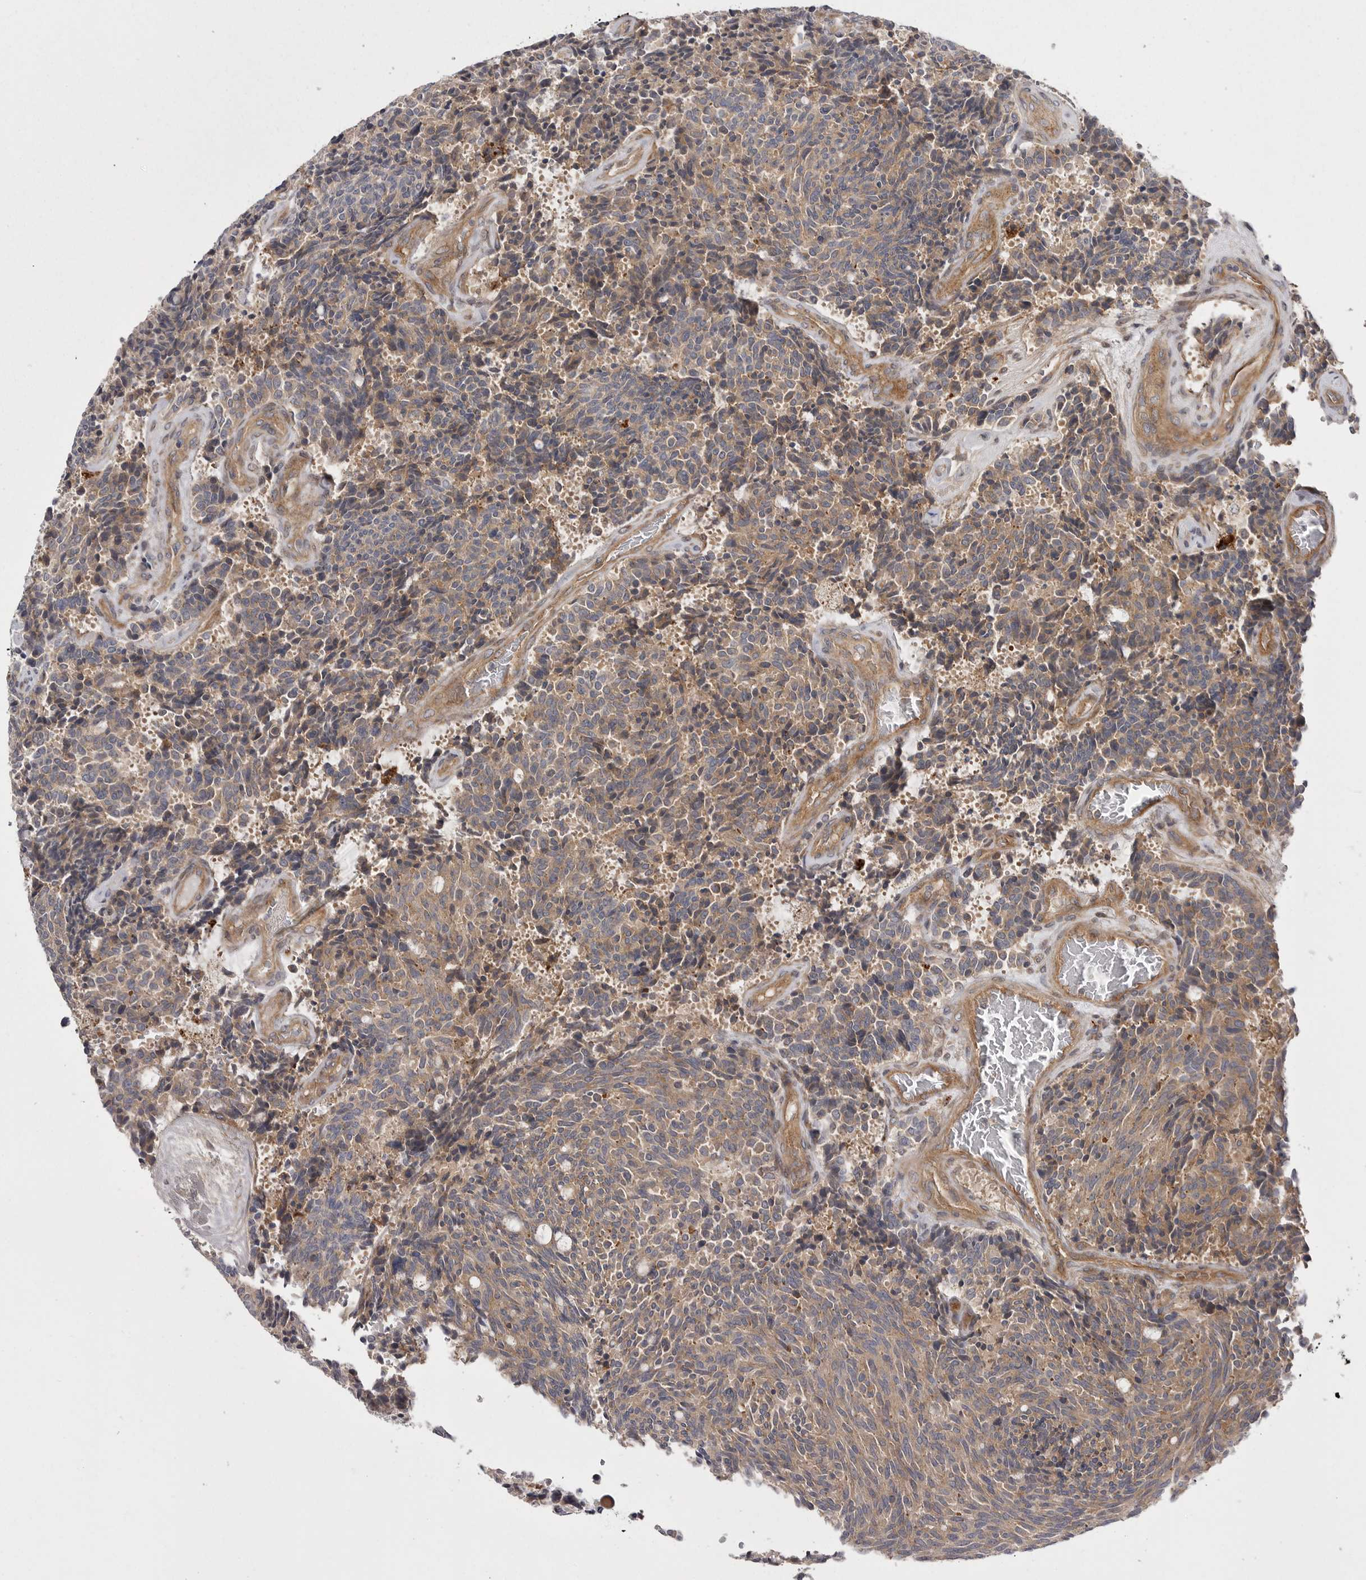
{"staining": {"intensity": "weak", "quantity": "<25%", "location": "cytoplasmic/membranous"}, "tissue": "carcinoid", "cell_type": "Tumor cells", "image_type": "cancer", "snomed": [{"axis": "morphology", "description": "Carcinoid, malignant, NOS"}, {"axis": "topography", "description": "Pancreas"}], "caption": "Immunohistochemistry histopathology image of human carcinoid (malignant) stained for a protein (brown), which displays no expression in tumor cells. Brightfield microscopy of immunohistochemistry stained with DAB (3,3'-diaminobenzidine) (brown) and hematoxylin (blue), captured at high magnification.", "gene": "OSBPL9", "patient": {"sex": "female", "age": 54}}